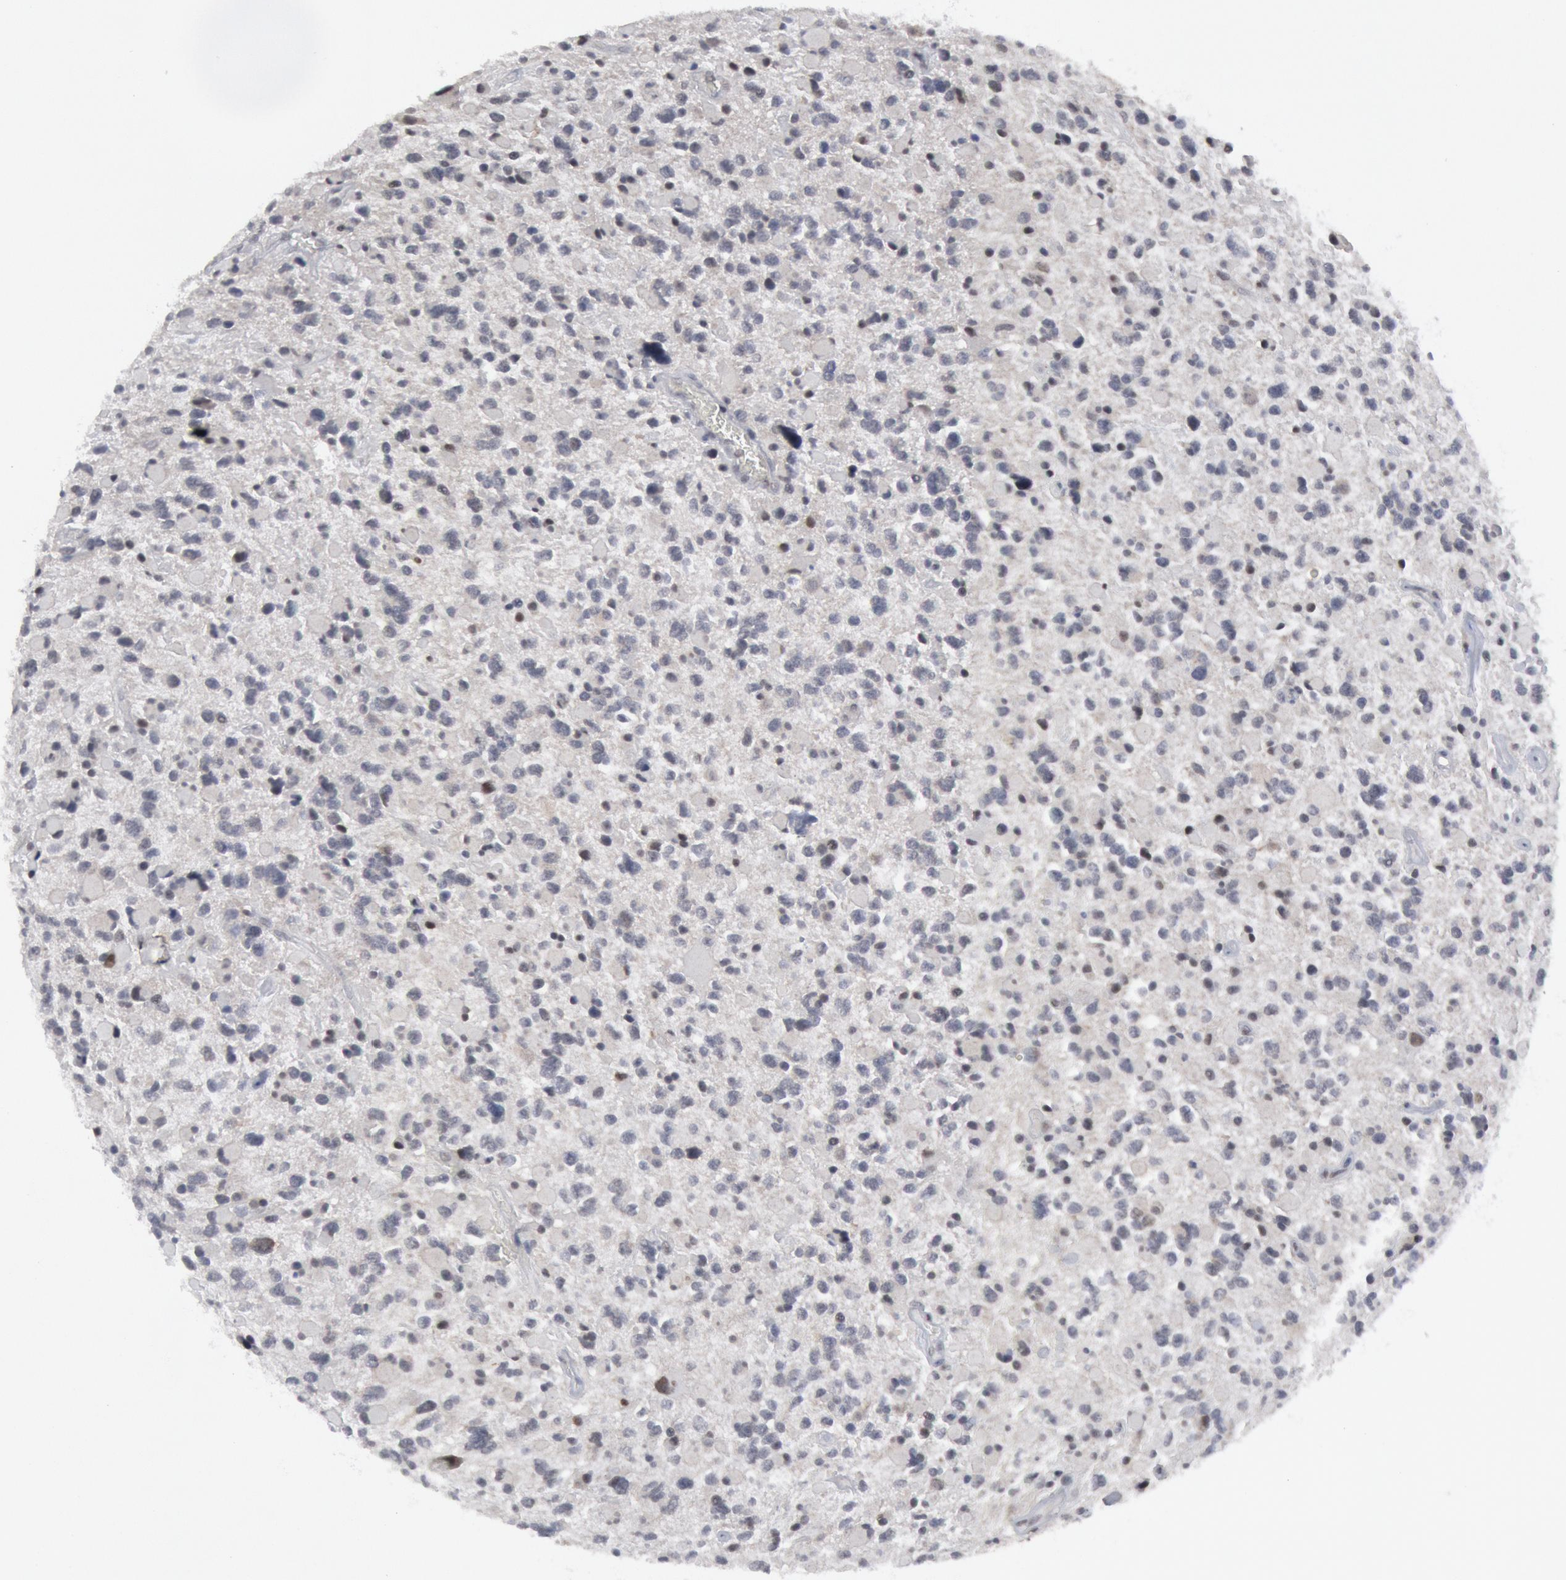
{"staining": {"intensity": "negative", "quantity": "none", "location": "none"}, "tissue": "glioma", "cell_type": "Tumor cells", "image_type": "cancer", "snomed": [{"axis": "morphology", "description": "Glioma, malignant, High grade"}, {"axis": "topography", "description": "Brain"}], "caption": "Immunohistochemistry (IHC) image of neoplastic tissue: human glioma stained with DAB exhibits no significant protein staining in tumor cells.", "gene": "FOXO1", "patient": {"sex": "female", "age": 37}}